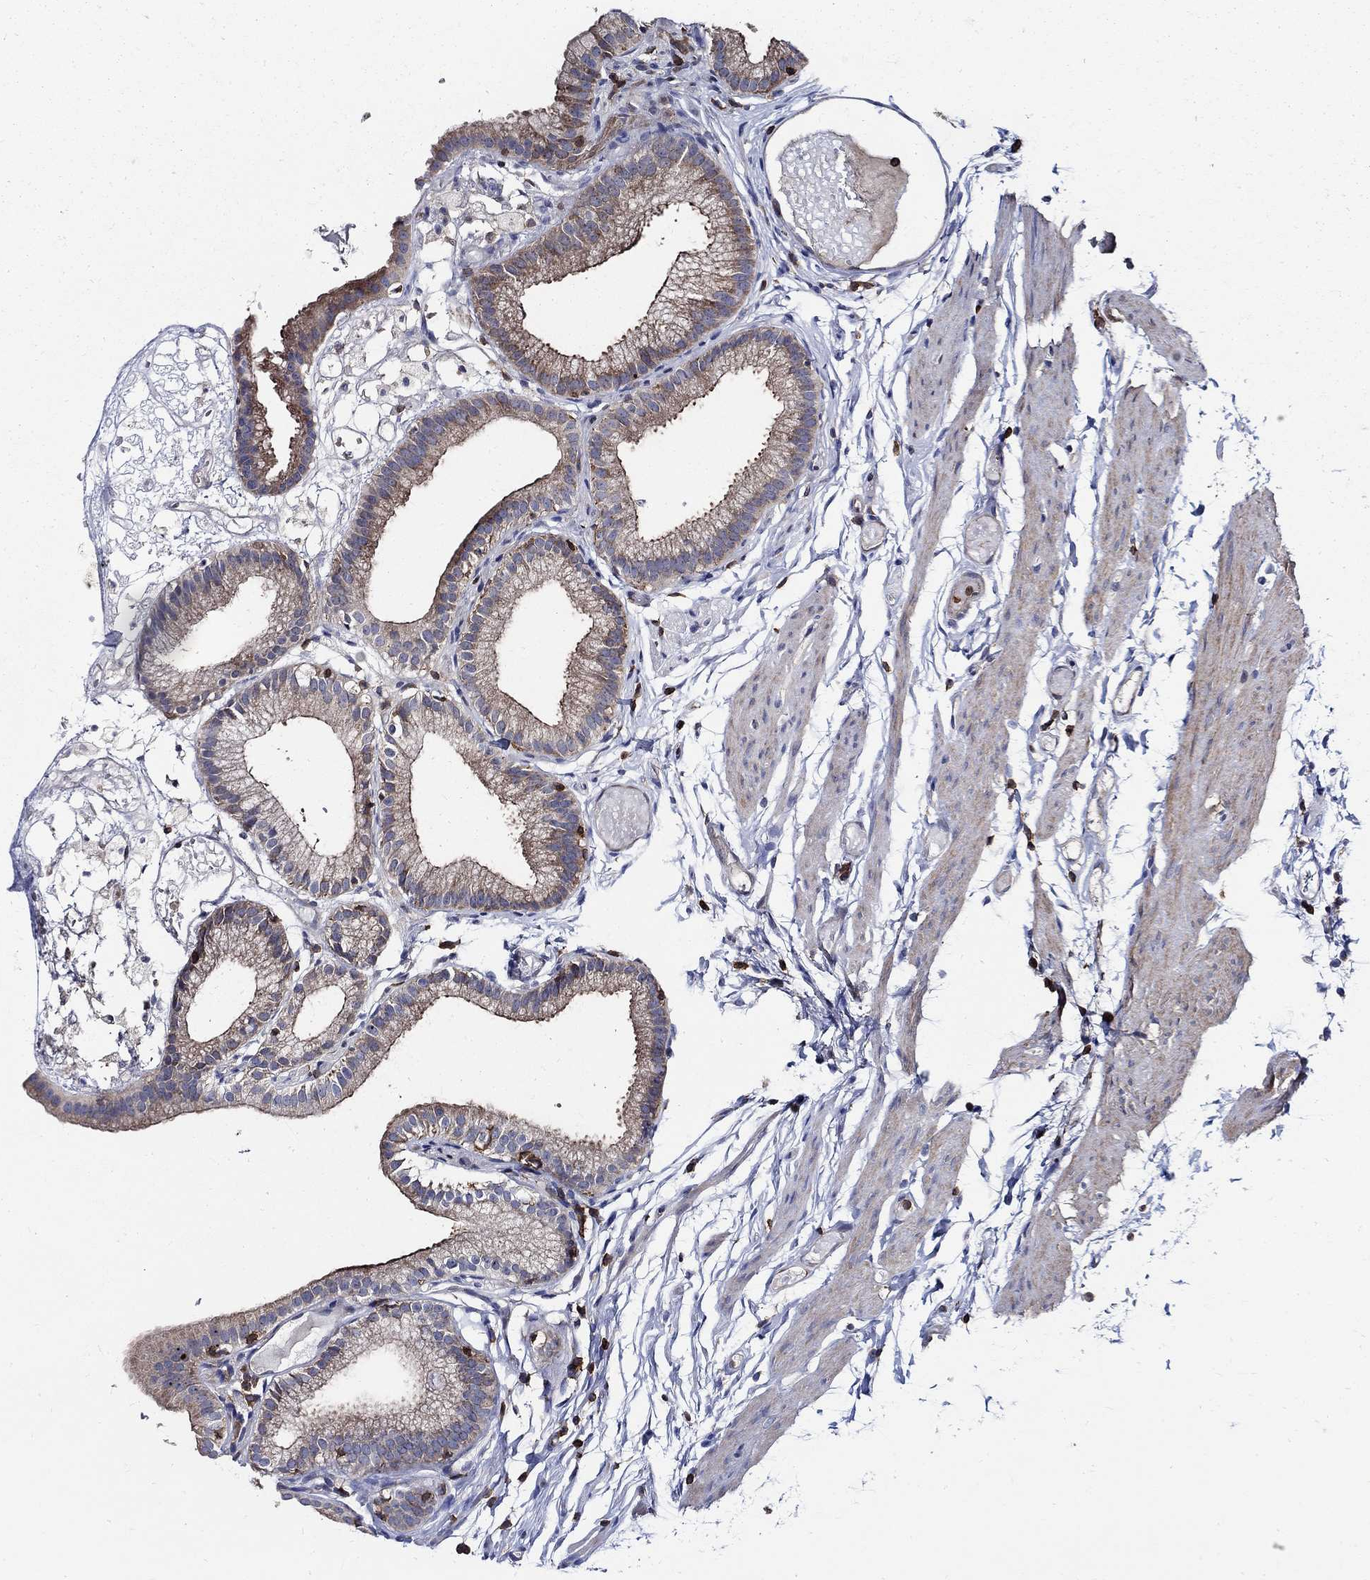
{"staining": {"intensity": "negative", "quantity": "none", "location": "none"}, "tissue": "gallbladder", "cell_type": "Glandular cells", "image_type": "normal", "snomed": [{"axis": "morphology", "description": "Normal tissue, NOS"}, {"axis": "topography", "description": "Gallbladder"}], "caption": "This micrograph is of unremarkable gallbladder stained with IHC to label a protein in brown with the nuclei are counter-stained blue. There is no staining in glandular cells.", "gene": "AGAP2", "patient": {"sex": "female", "age": 45}}